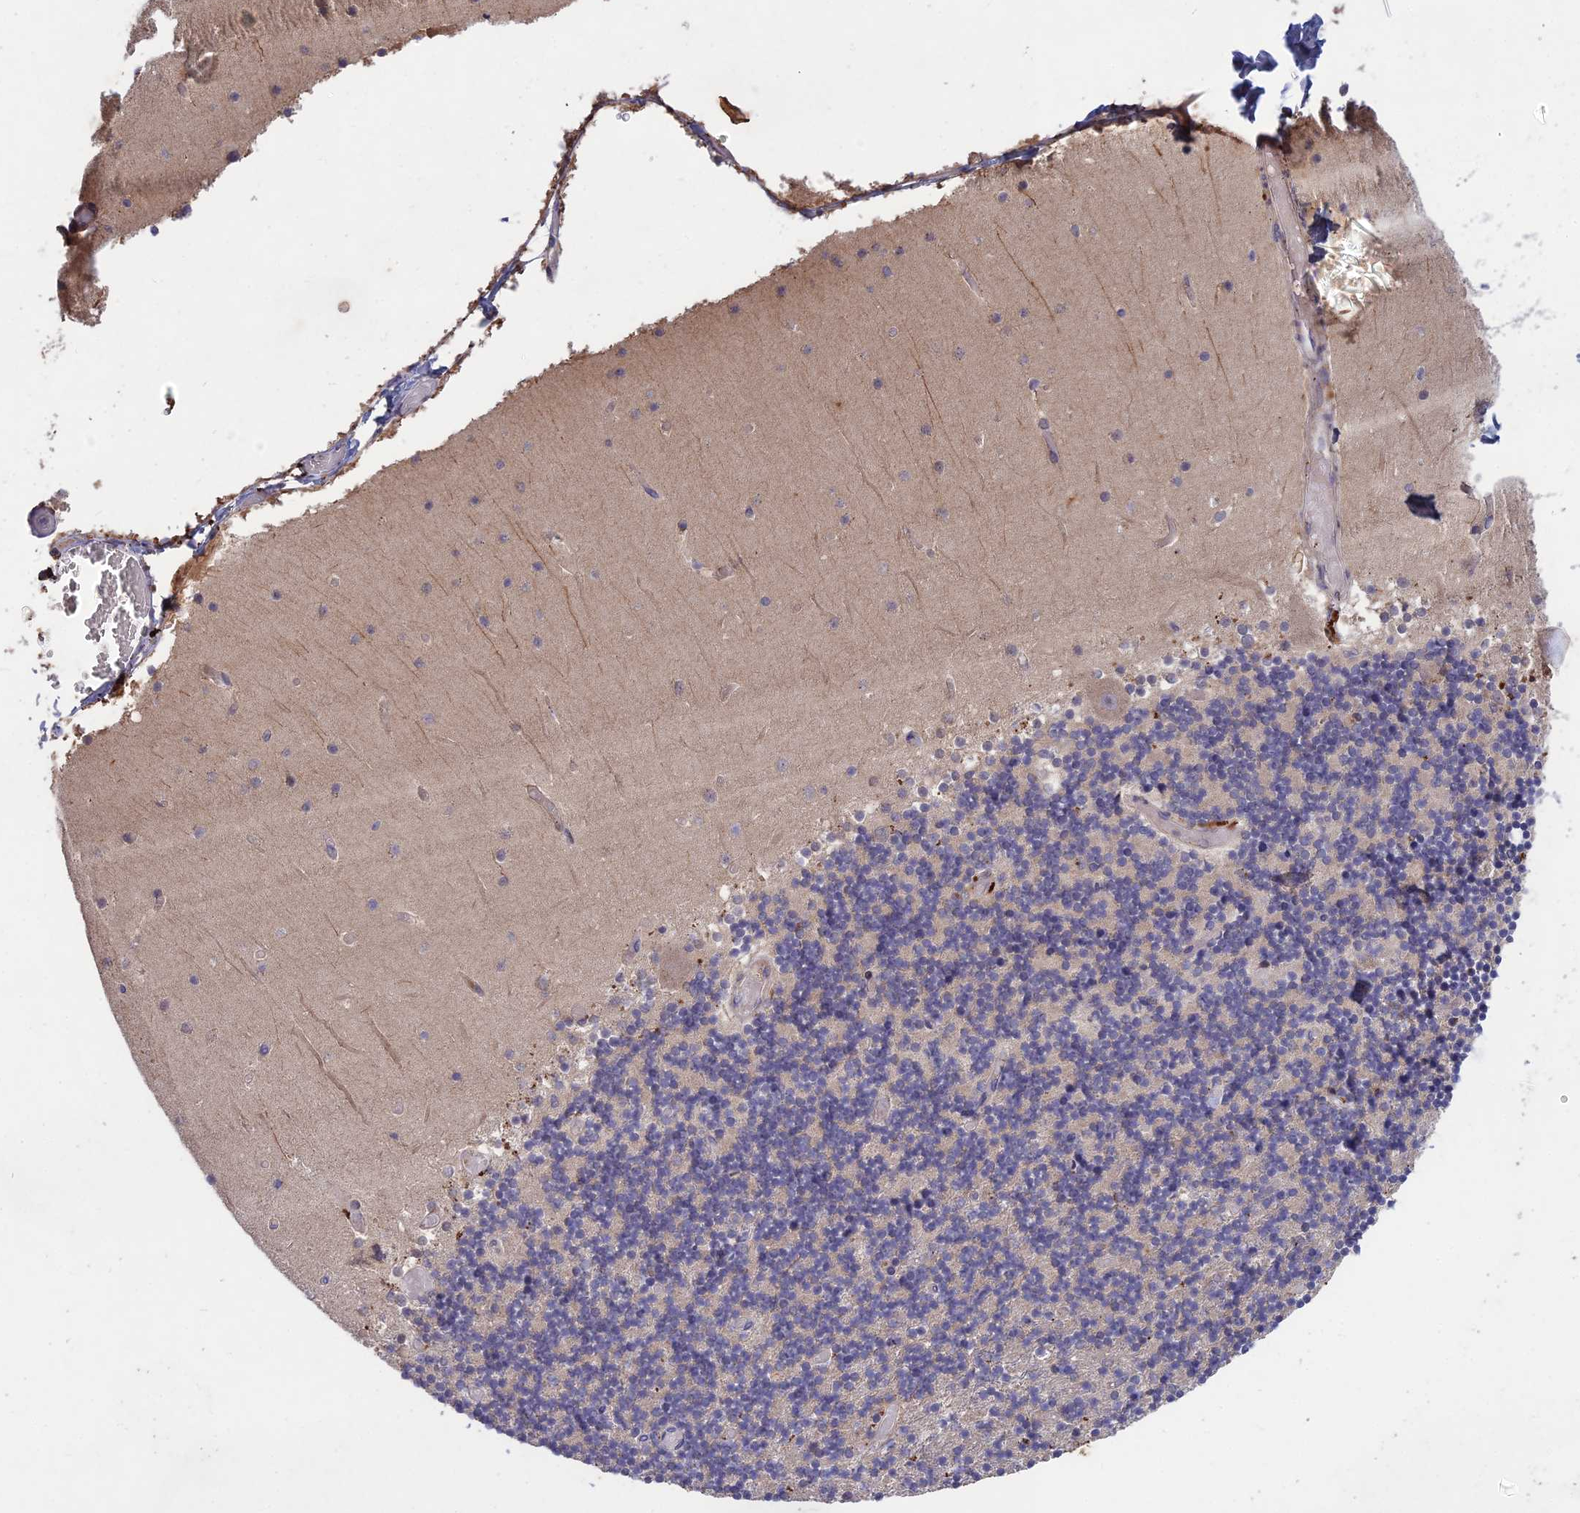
{"staining": {"intensity": "negative", "quantity": "none", "location": "none"}, "tissue": "cerebellum", "cell_type": "Cells in granular layer", "image_type": "normal", "snomed": [{"axis": "morphology", "description": "Normal tissue, NOS"}, {"axis": "topography", "description": "Cerebellum"}], "caption": "Normal cerebellum was stained to show a protein in brown. There is no significant expression in cells in granular layer. Brightfield microscopy of immunohistochemistry stained with DAB (brown) and hematoxylin (blue), captured at high magnification.", "gene": "ADO", "patient": {"sex": "female", "age": 28}}